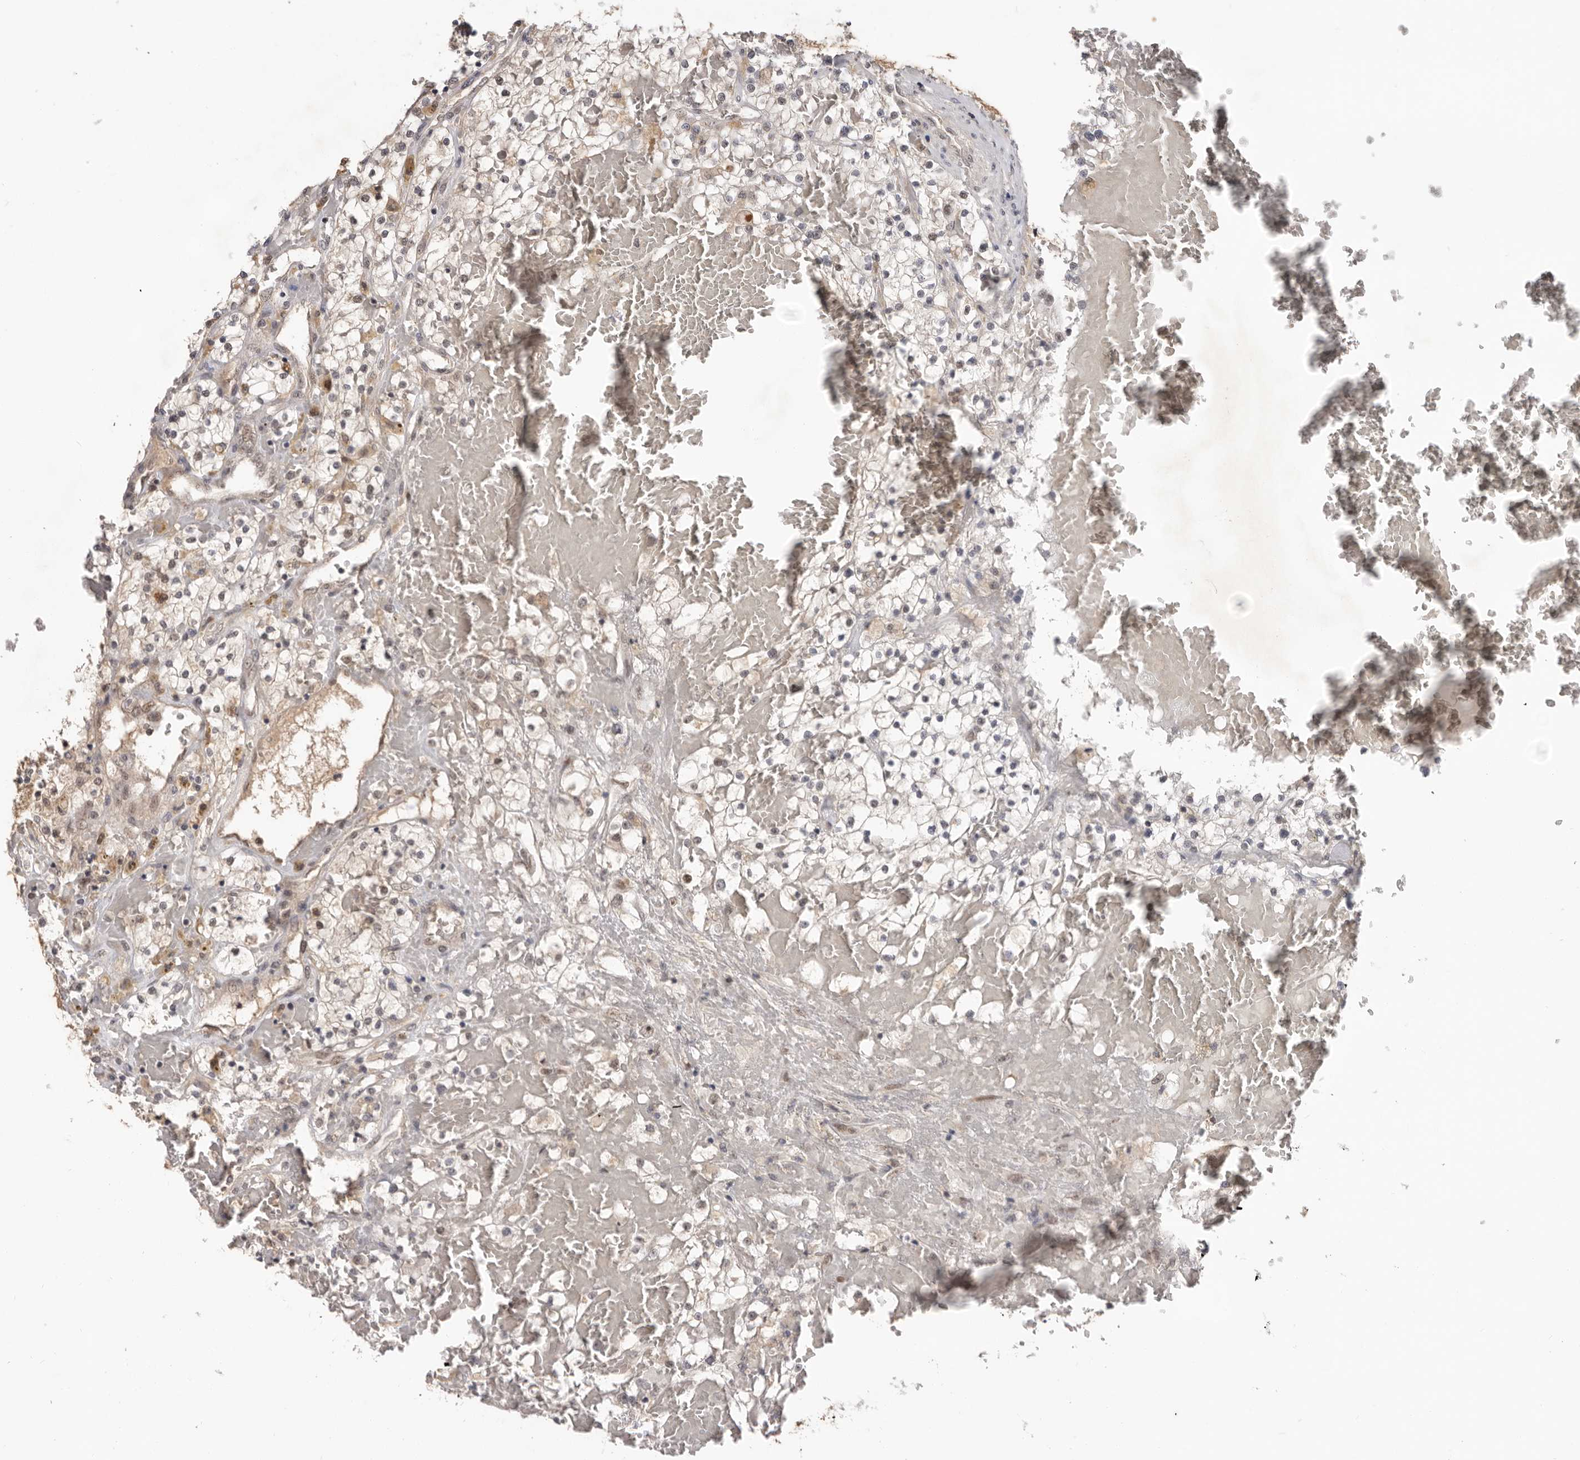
{"staining": {"intensity": "negative", "quantity": "none", "location": "none"}, "tissue": "renal cancer", "cell_type": "Tumor cells", "image_type": "cancer", "snomed": [{"axis": "morphology", "description": "Normal tissue, NOS"}, {"axis": "morphology", "description": "Adenocarcinoma, NOS"}, {"axis": "topography", "description": "Kidney"}], "caption": "This is a micrograph of immunohistochemistry staining of renal cancer, which shows no staining in tumor cells. The staining was performed using DAB (3,3'-diaminobenzidine) to visualize the protein expression in brown, while the nuclei were stained in blue with hematoxylin (Magnification: 20x).", "gene": "BRCA2", "patient": {"sex": "male", "age": 68}}